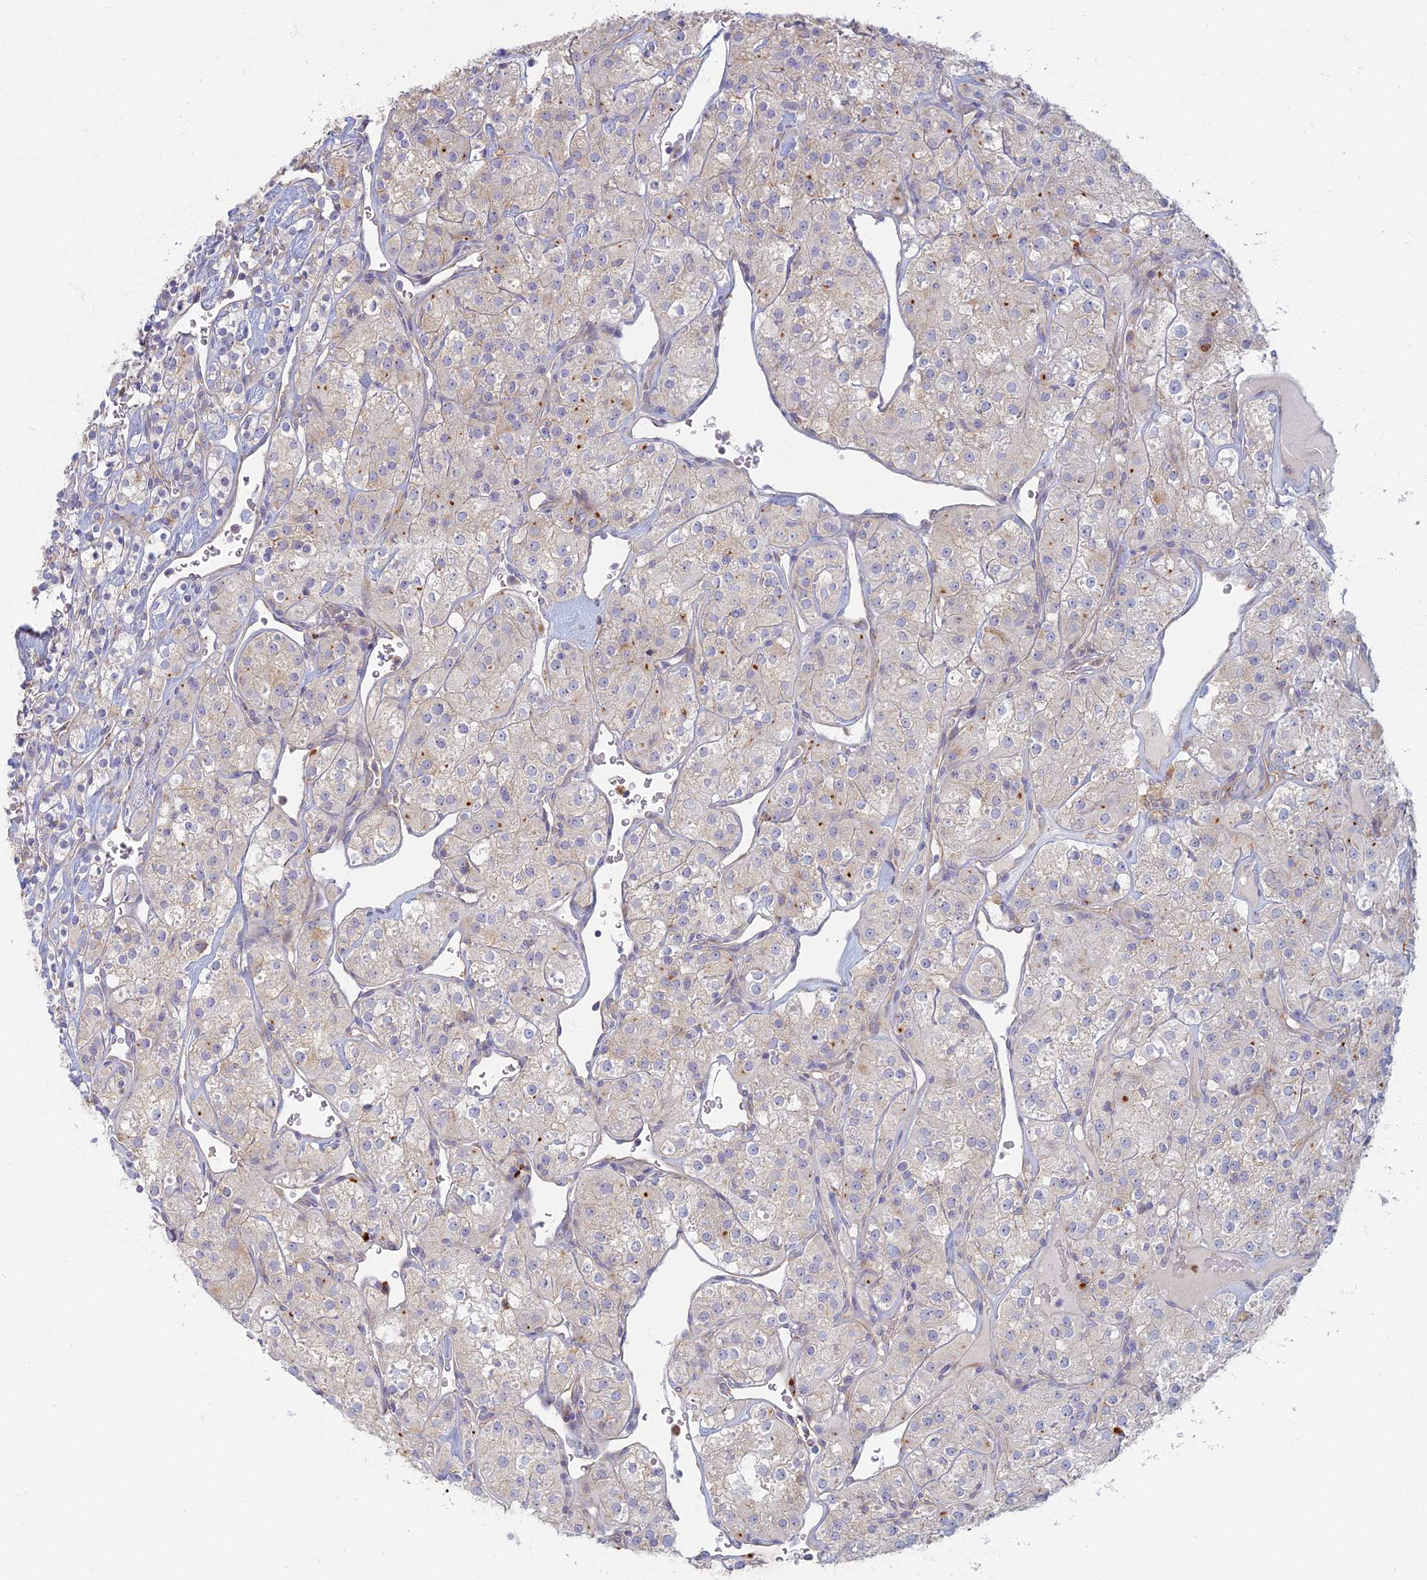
{"staining": {"intensity": "negative", "quantity": "none", "location": "none"}, "tissue": "renal cancer", "cell_type": "Tumor cells", "image_type": "cancer", "snomed": [{"axis": "morphology", "description": "Adenocarcinoma, NOS"}, {"axis": "topography", "description": "Kidney"}], "caption": "This is an immunohistochemistry (IHC) histopathology image of renal cancer. There is no expression in tumor cells.", "gene": "PROX2", "patient": {"sex": "male", "age": 77}}